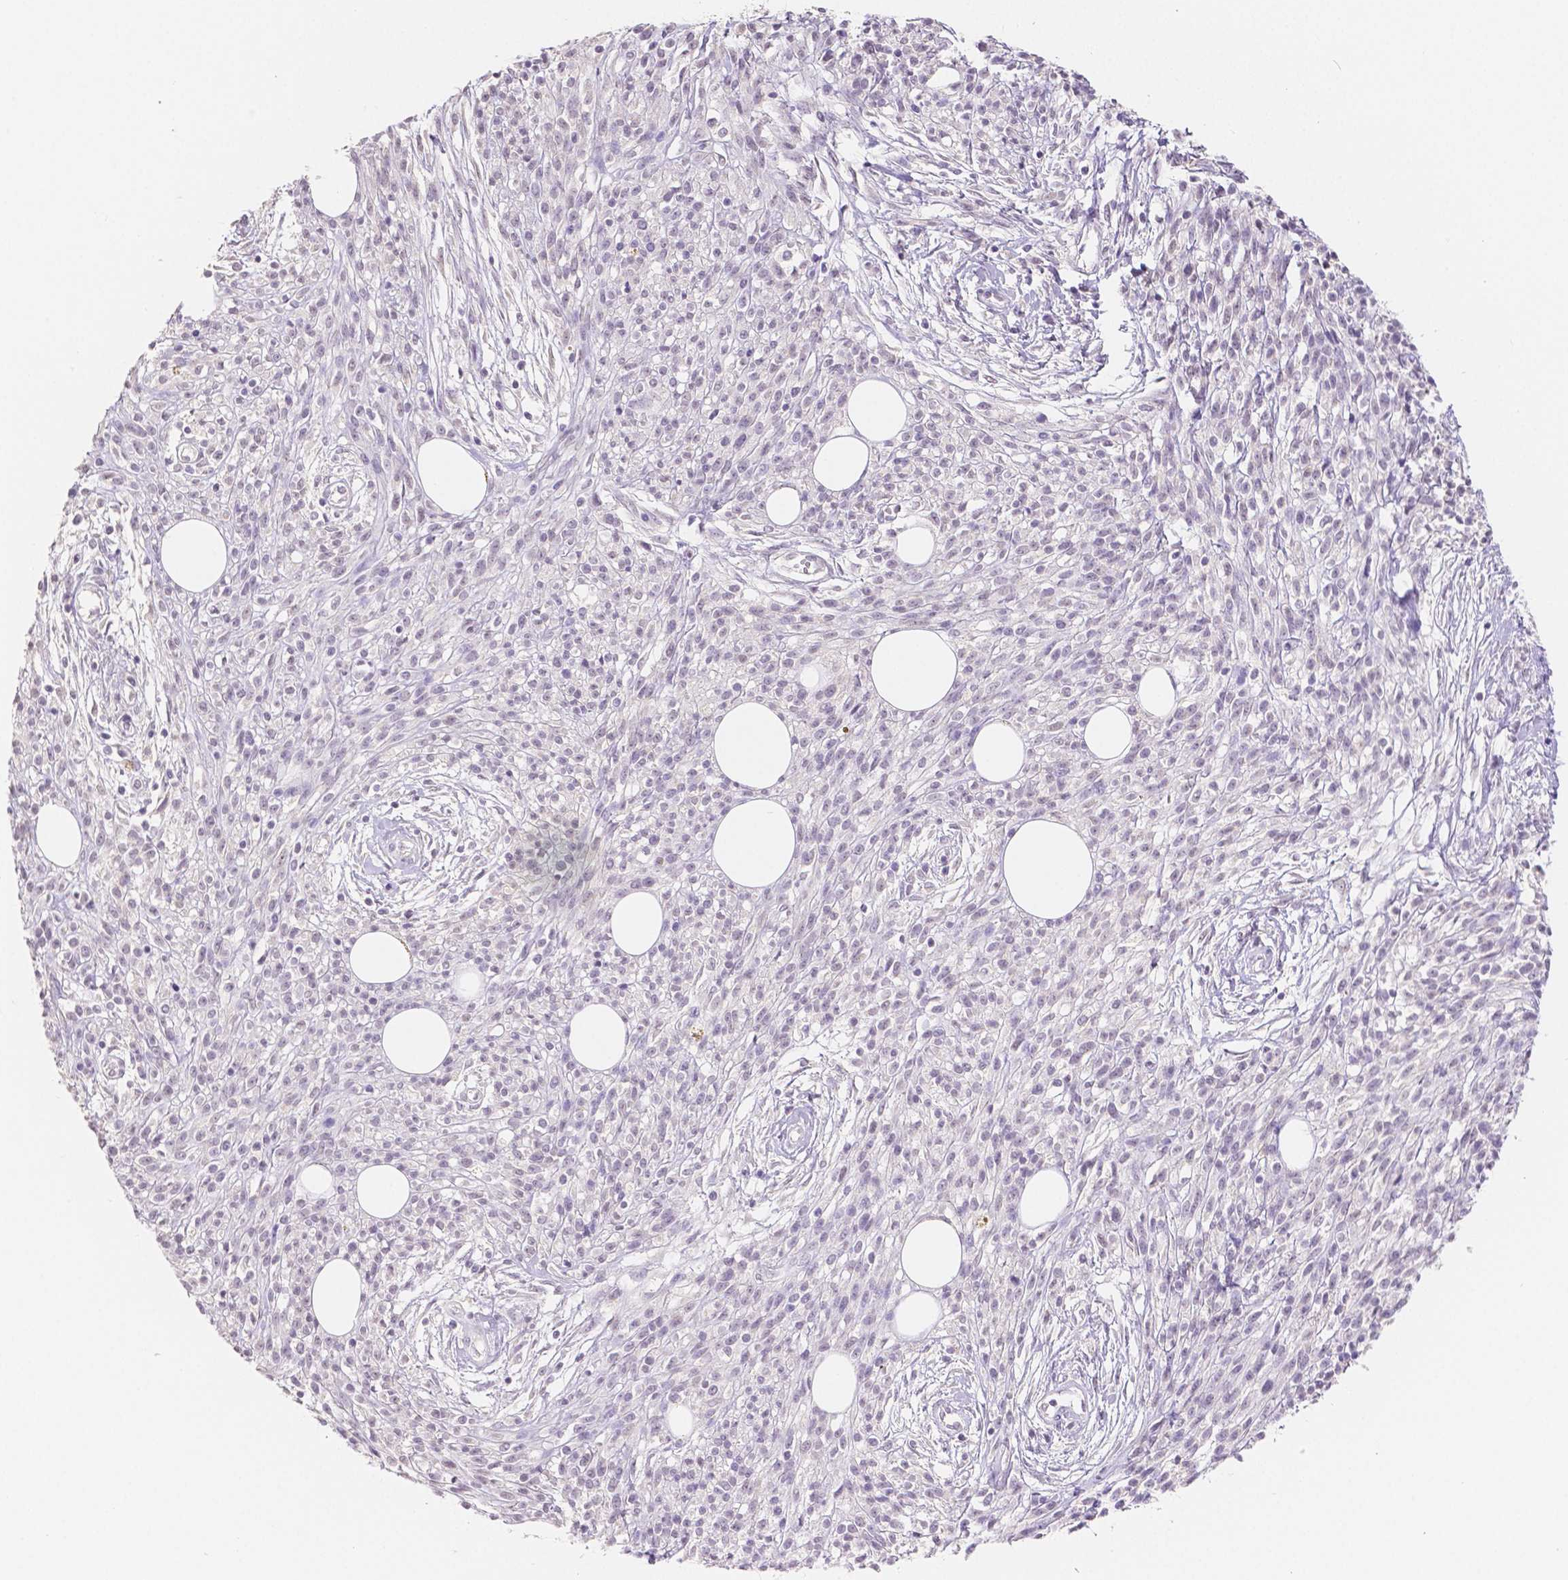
{"staining": {"intensity": "negative", "quantity": "none", "location": "none"}, "tissue": "melanoma", "cell_type": "Tumor cells", "image_type": "cancer", "snomed": [{"axis": "morphology", "description": "Malignant melanoma, NOS"}, {"axis": "topography", "description": "Skin"}, {"axis": "topography", "description": "Skin of trunk"}], "caption": "Immunohistochemistry (IHC) photomicrograph of neoplastic tissue: human malignant melanoma stained with DAB (3,3'-diaminobenzidine) reveals no significant protein expression in tumor cells. The staining was performed using DAB to visualize the protein expression in brown, while the nuclei were stained in blue with hematoxylin (Magnification: 20x).", "gene": "OCLN", "patient": {"sex": "male", "age": 74}}